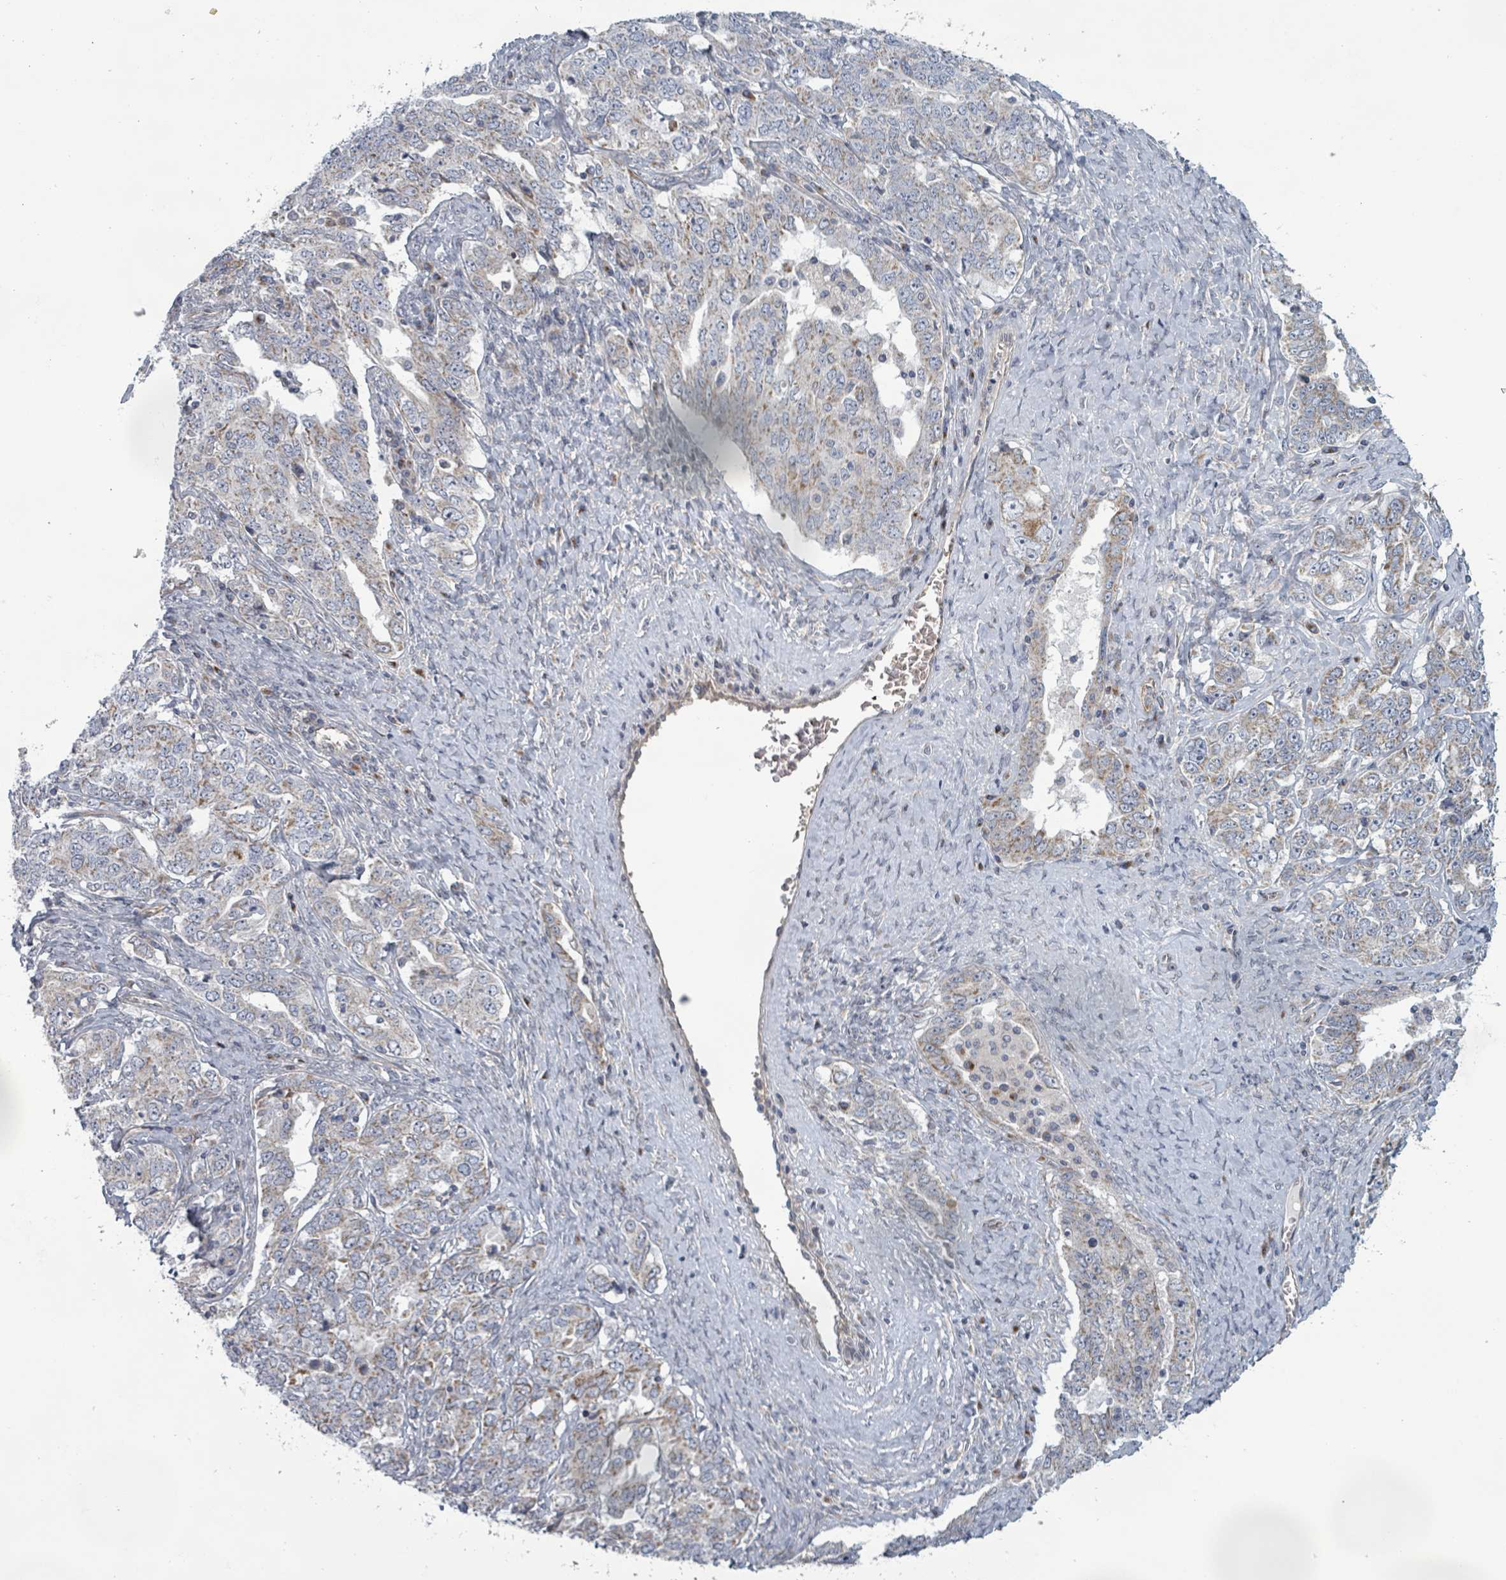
{"staining": {"intensity": "moderate", "quantity": "25%-75%", "location": "cytoplasmic/membranous"}, "tissue": "ovarian cancer", "cell_type": "Tumor cells", "image_type": "cancer", "snomed": [{"axis": "morphology", "description": "Carcinoma, endometroid"}, {"axis": "topography", "description": "Ovary"}], "caption": "Protein expression analysis of human ovarian cancer (endometroid carcinoma) reveals moderate cytoplasmic/membranous positivity in about 25%-75% of tumor cells.", "gene": "FKBP1A", "patient": {"sex": "female", "age": 62}}